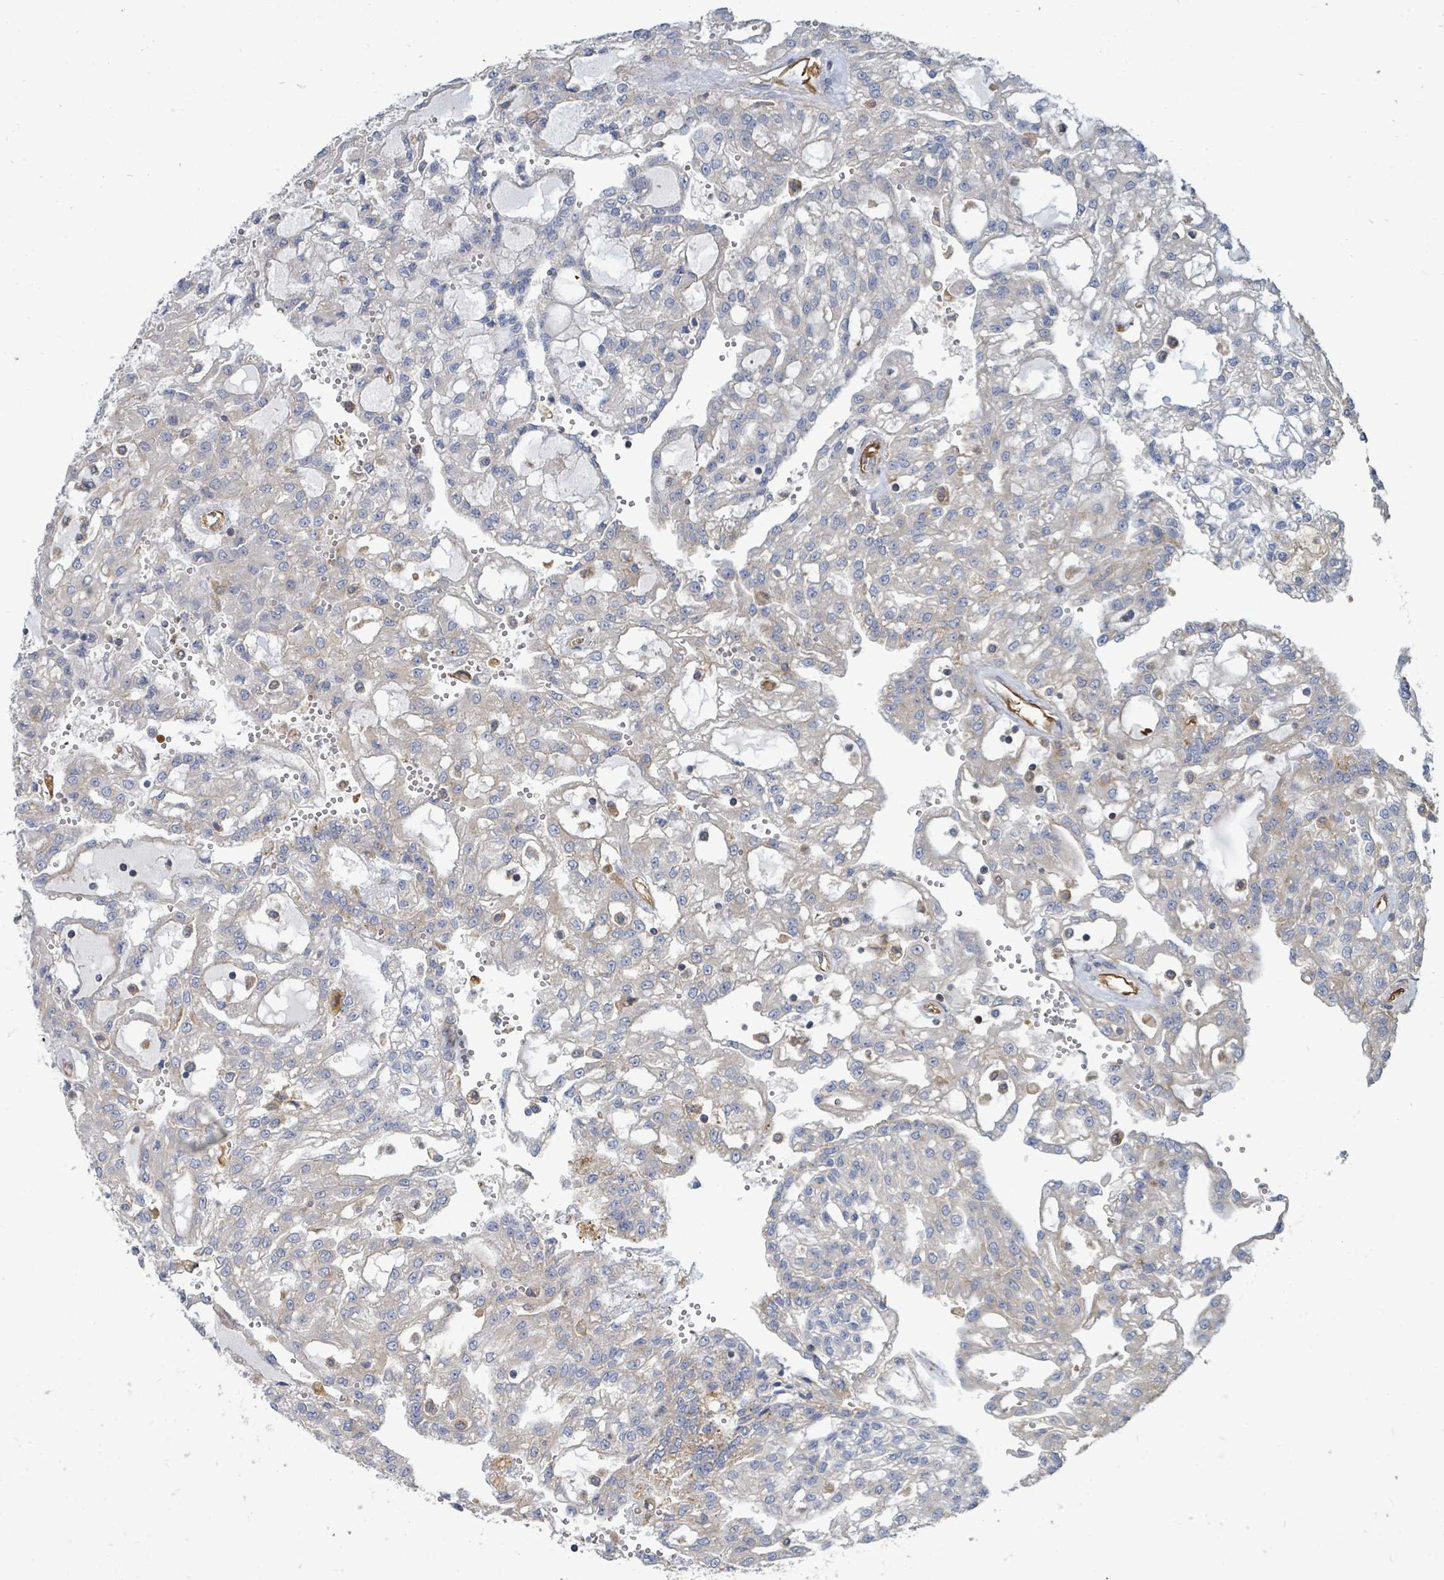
{"staining": {"intensity": "negative", "quantity": "none", "location": "none"}, "tissue": "renal cancer", "cell_type": "Tumor cells", "image_type": "cancer", "snomed": [{"axis": "morphology", "description": "Adenocarcinoma, NOS"}, {"axis": "topography", "description": "Kidney"}], "caption": "Image shows no protein staining in tumor cells of renal cancer (adenocarcinoma) tissue. Nuclei are stained in blue.", "gene": "BOLA2B", "patient": {"sex": "male", "age": 63}}